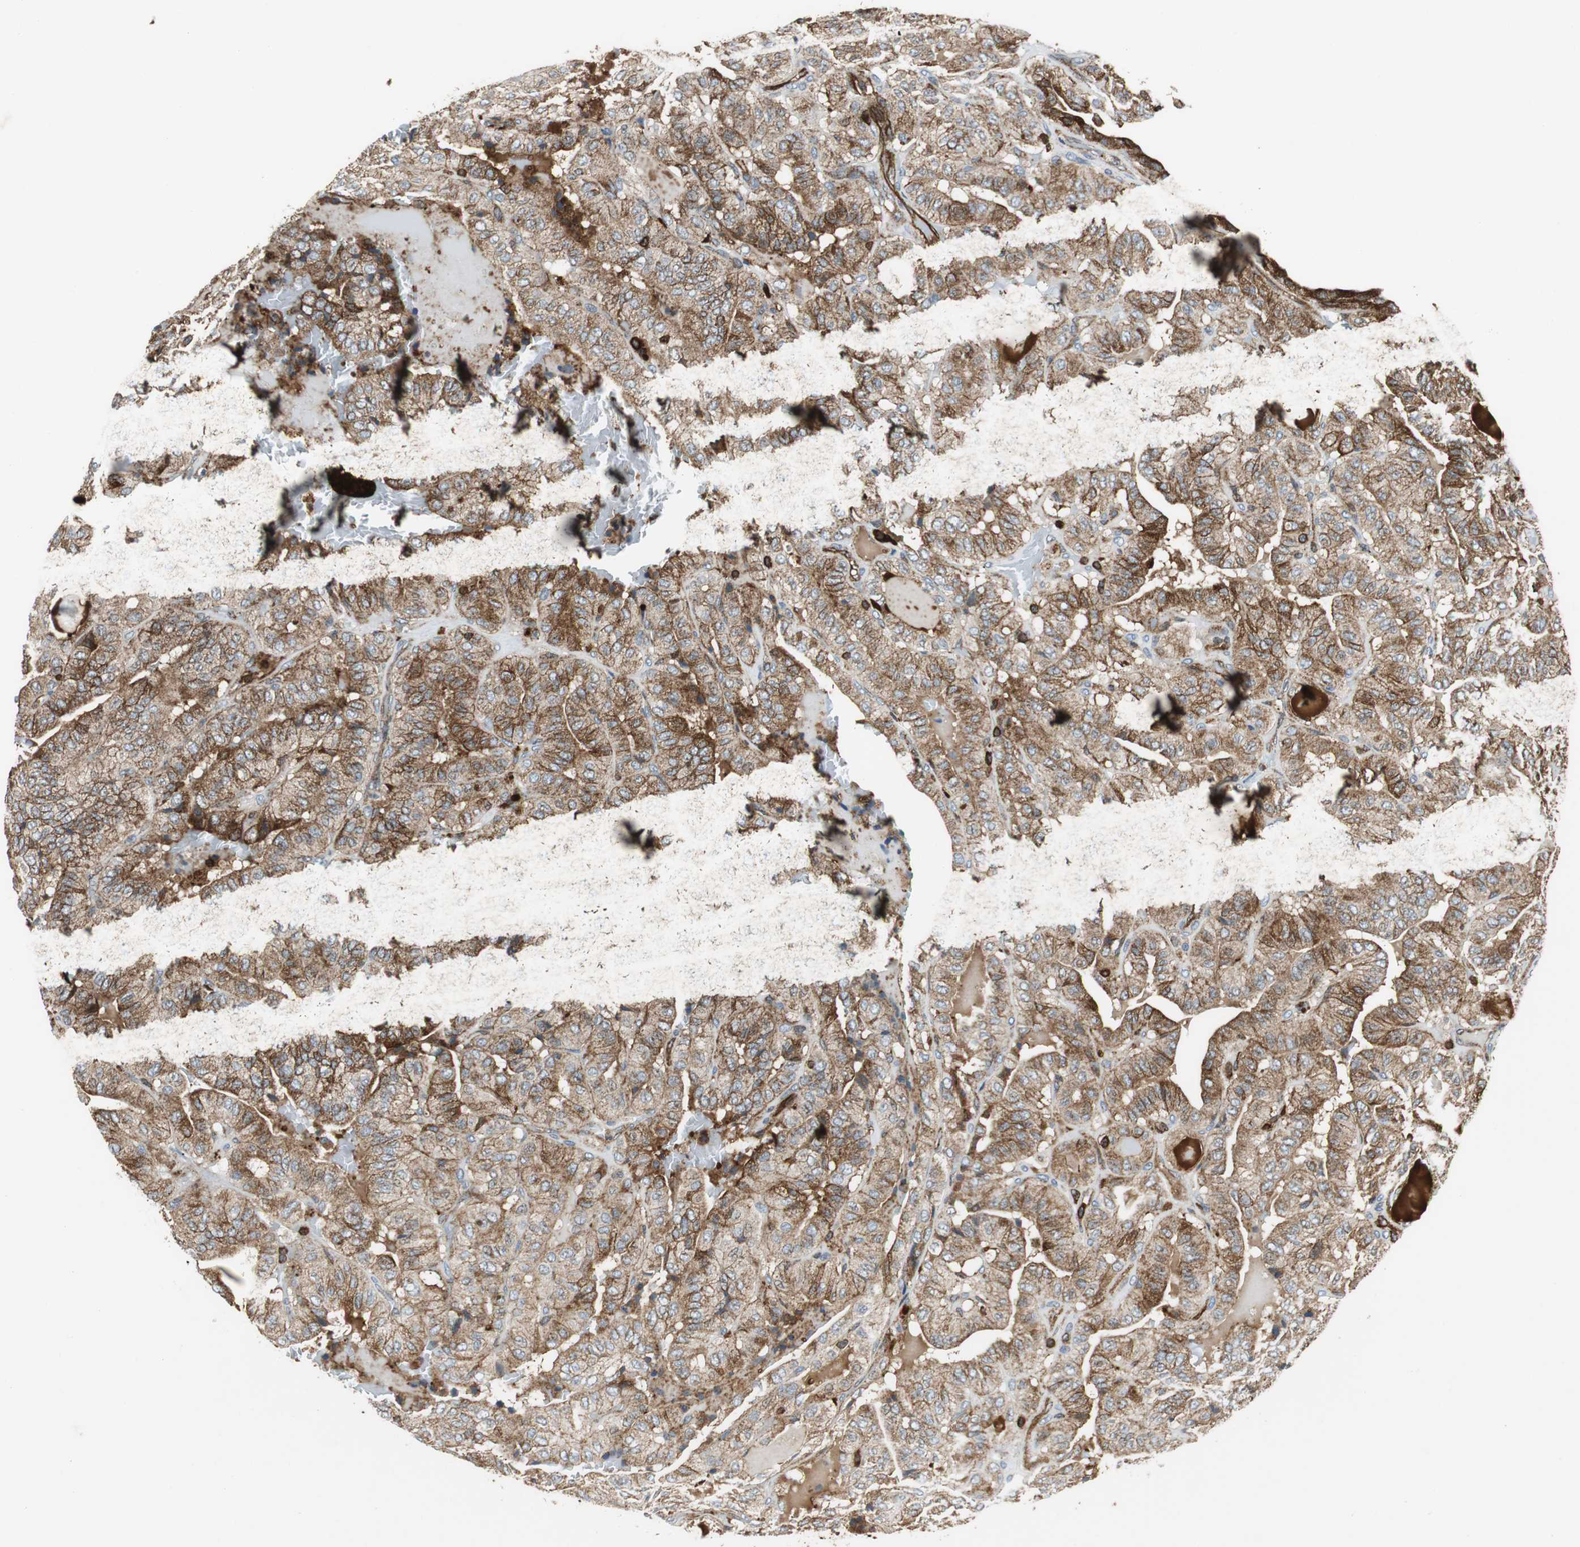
{"staining": {"intensity": "strong", "quantity": ">75%", "location": "cytoplasmic/membranous"}, "tissue": "thyroid cancer", "cell_type": "Tumor cells", "image_type": "cancer", "snomed": [{"axis": "morphology", "description": "Papillary adenocarcinoma, NOS"}, {"axis": "topography", "description": "Thyroid gland"}], "caption": "Strong cytoplasmic/membranous protein positivity is appreciated in about >75% of tumor cells in papillary adenocarcinoma (thyroid).", "gene": "TUBA4A", "patient": {"sex": "male", "age": 77}}